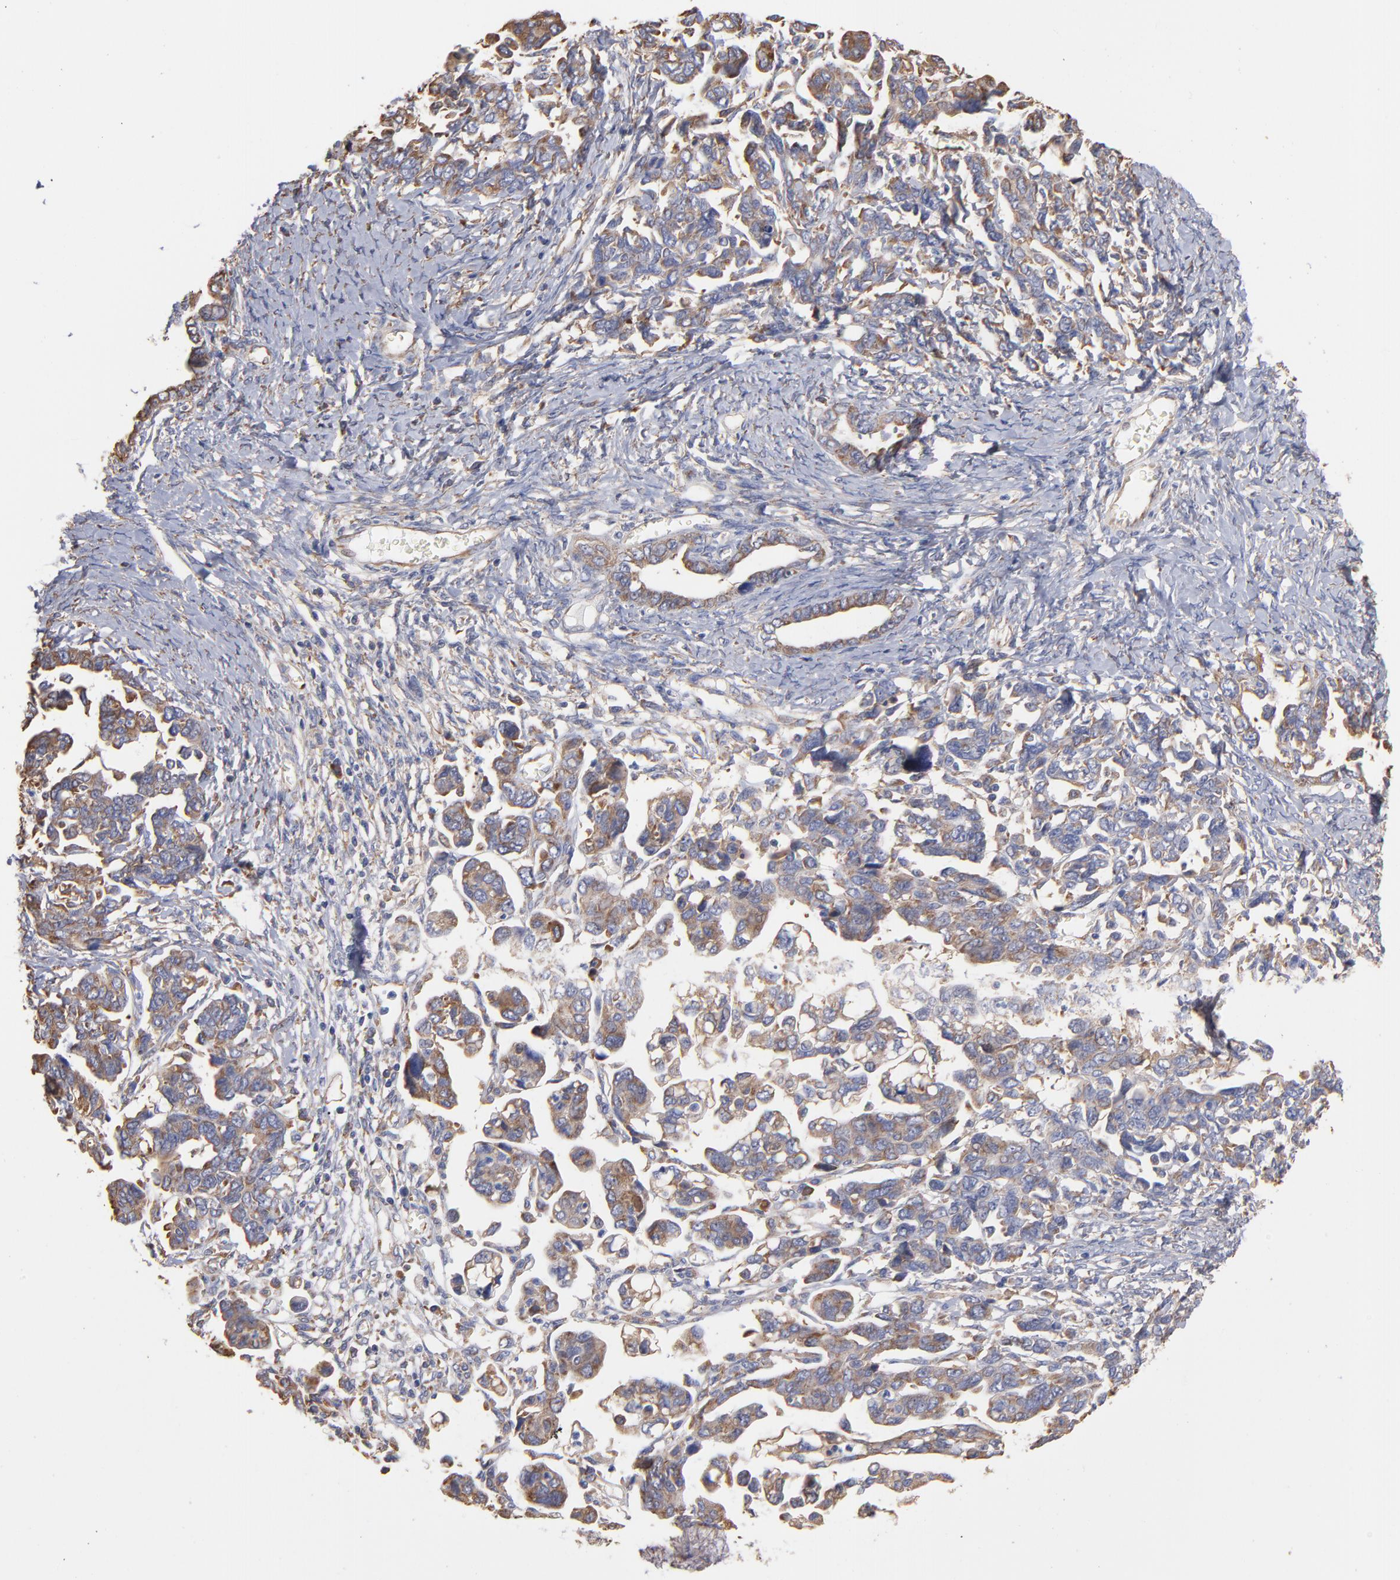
{"staining": {"intensity": "weak", "quantity": ">75%", "location": "cytoplasmic/membranous"}, "tissue": "ovarian cancer", "cell_type": "Tumor cells", "image_type": "cancer", "snomed": [{"axis": "morphology", "description": "Cystadenocarcinoma, serous, NOS"}, {"axis": "topography", "description": "Ovary"}], "caption": "A brown stain highlights weak cytoplasmic/membranous expression of a protein in human serous cystadenocarcinoma (ovarian) tumor cells. The staining is performed using DAB brown chromogen to label protein expression. The nuclei are counter-stained blue using hematoxylin.", "gene": "RPL9", "patient": {"sex": "female", "age": 69}}